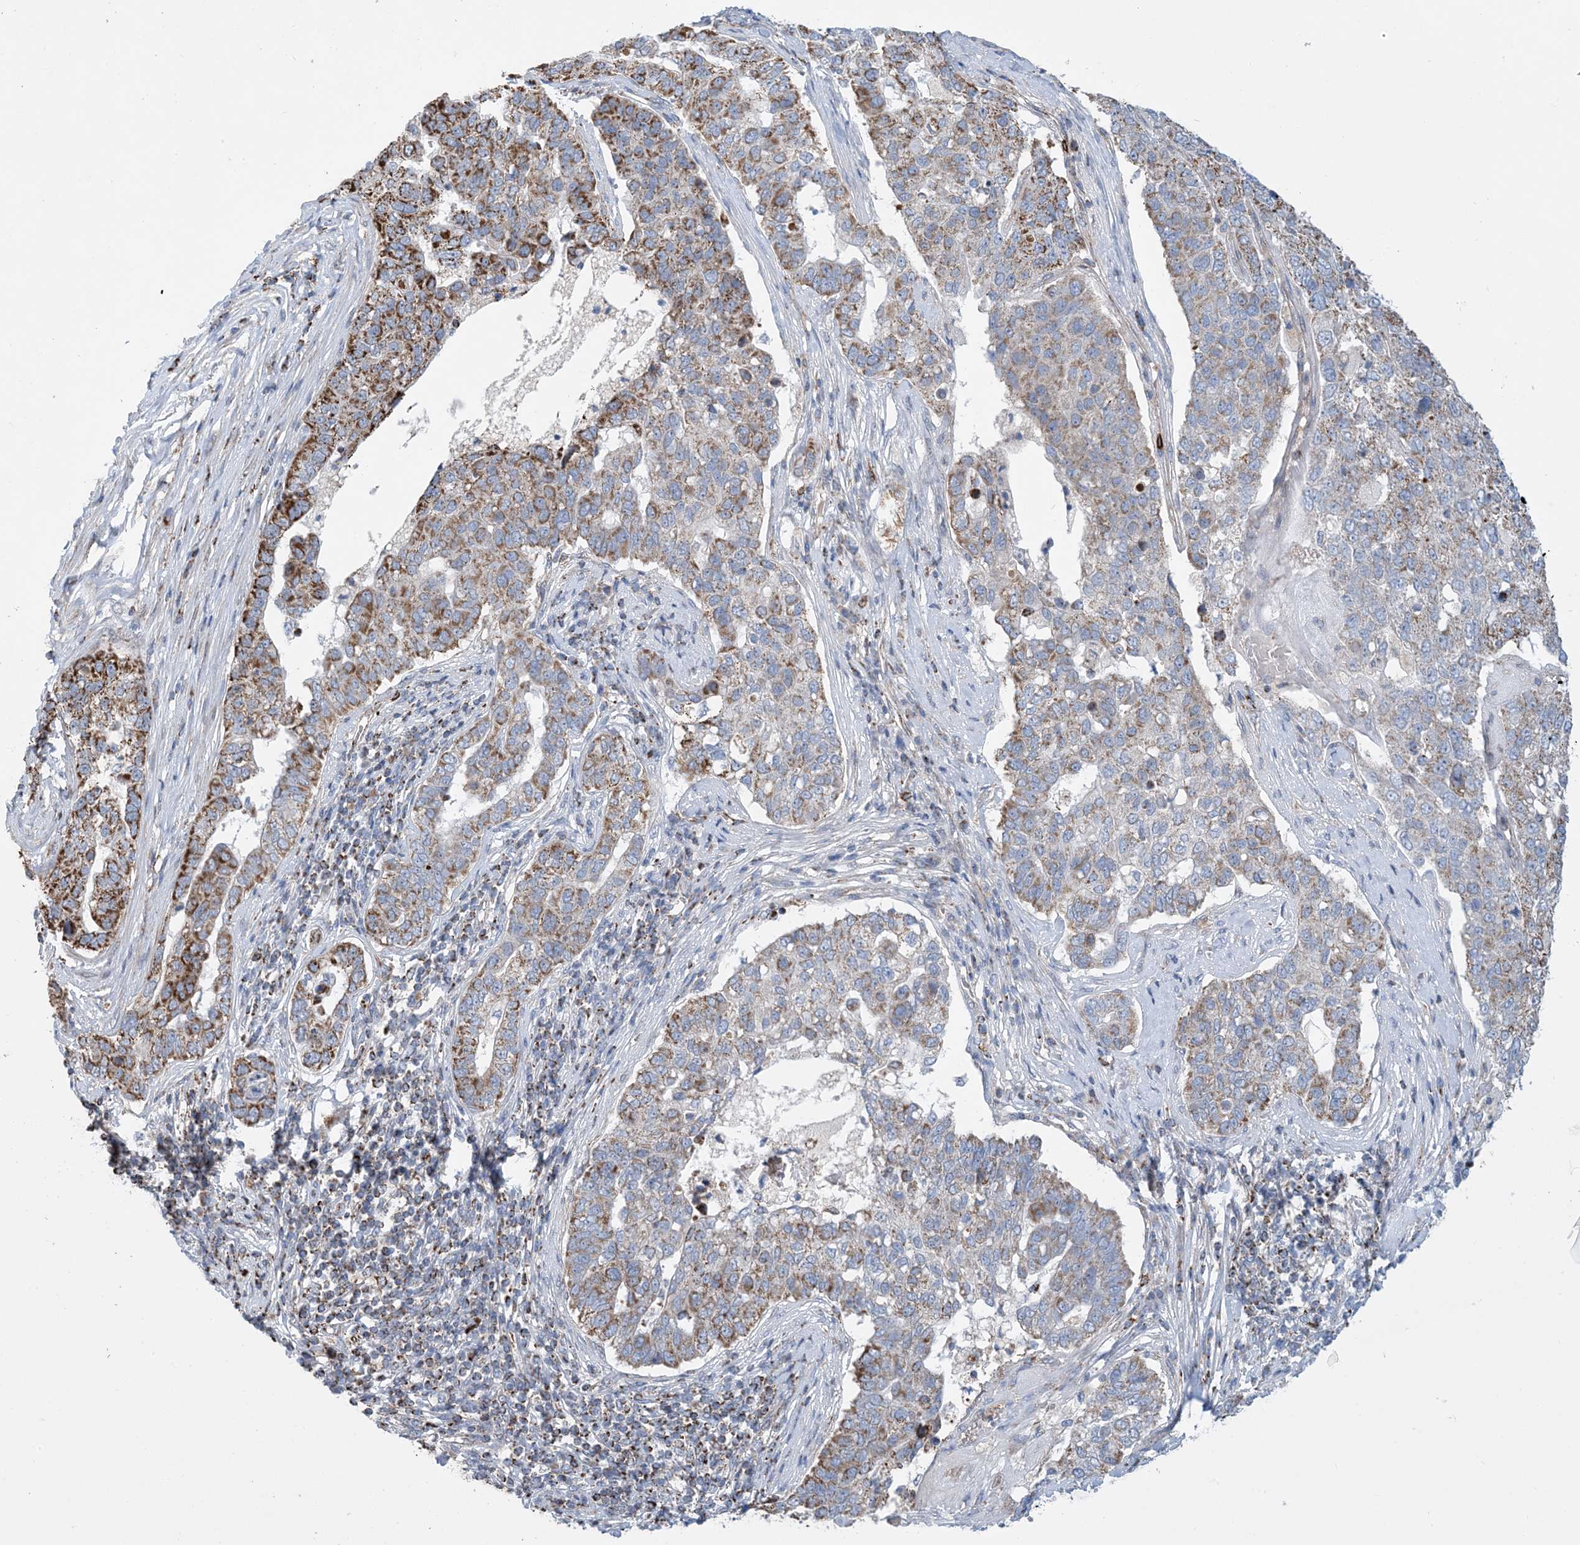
{"staining": {"intensity": "moderate", "quantity": "25%-75%", "location": "cytoplasmic/membranous"}, "tissue": "pancreatic cancer", "cell_type": "Tumor cells", "image_type": "cancer", "snomed": [{"axis": "morphology", "description": "Adenocarcinoma, NOS"}, {"axis": "topography", "description": "Pancreas"}], "caption": "This micrograph demonstrates IHC staining of pancreatic adenocarcinoma, with medium moderate cytoplasmic/membranous positivity in approximately 25%-75% of tumor cells.", "gene": "PCDHGA1", "patient": {"sex": "female", "age": 61}}